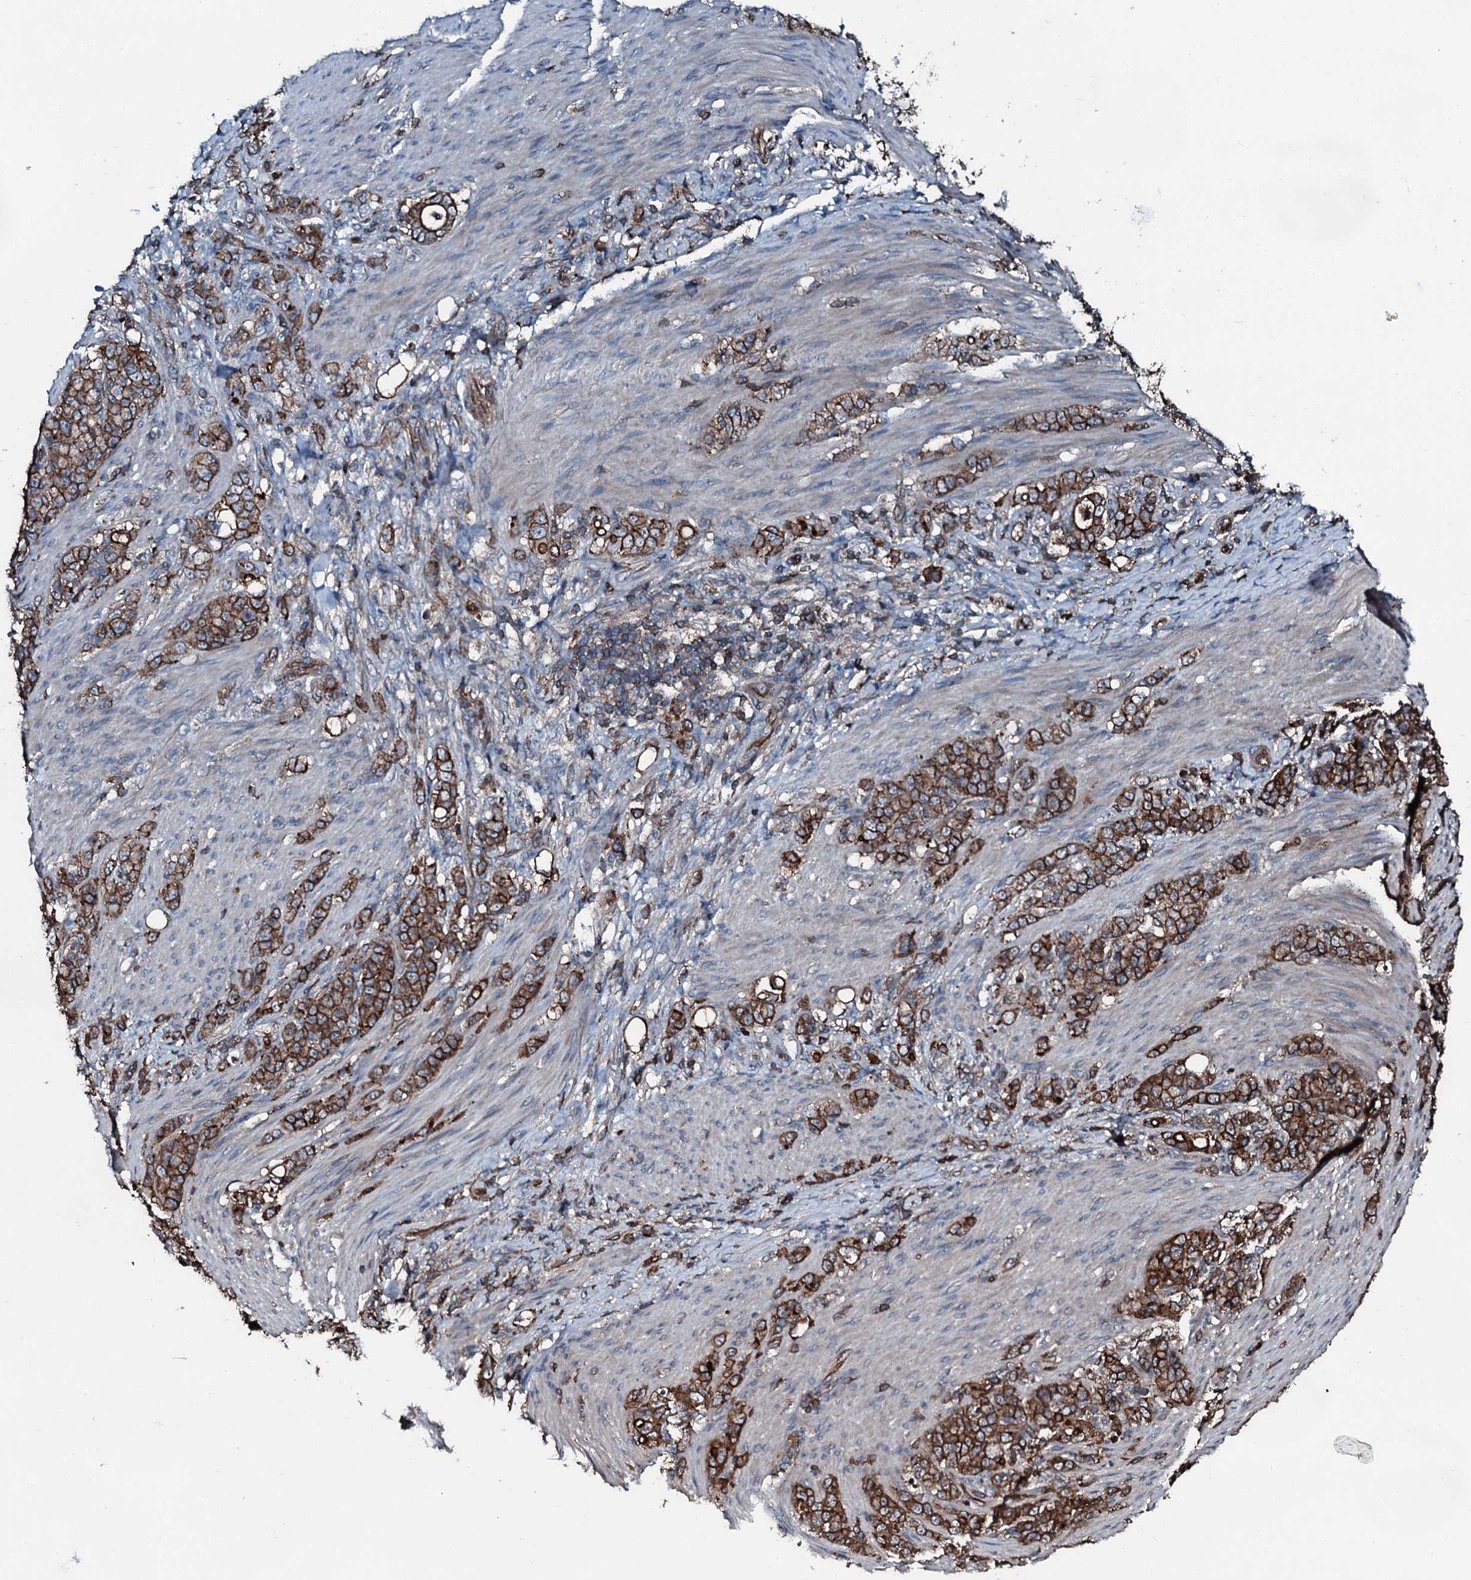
{"staining": {"intensity": "strong", "quantity": ">75%", "location": "cytoplasmic/membranous"}, "tissue": "stomach cancer", "cell_type": "Tumor cells", "image_type": "cancer", "snomed": [{"axis": "morphology", "description": "Adenocarcinoma, NOS"}, {"axis": "topography", "description": "Stomach"}], "caption": "High-power microscopy captured an immunohistochemistry photomicrograph of stomach cancer (adenocarcinoma), revealing strong cytoplasmic/membranous expression in approximately >75% of tumor cells.", "gene": "SLC25A38", "patient": {"sex": "female", "age": 79}}